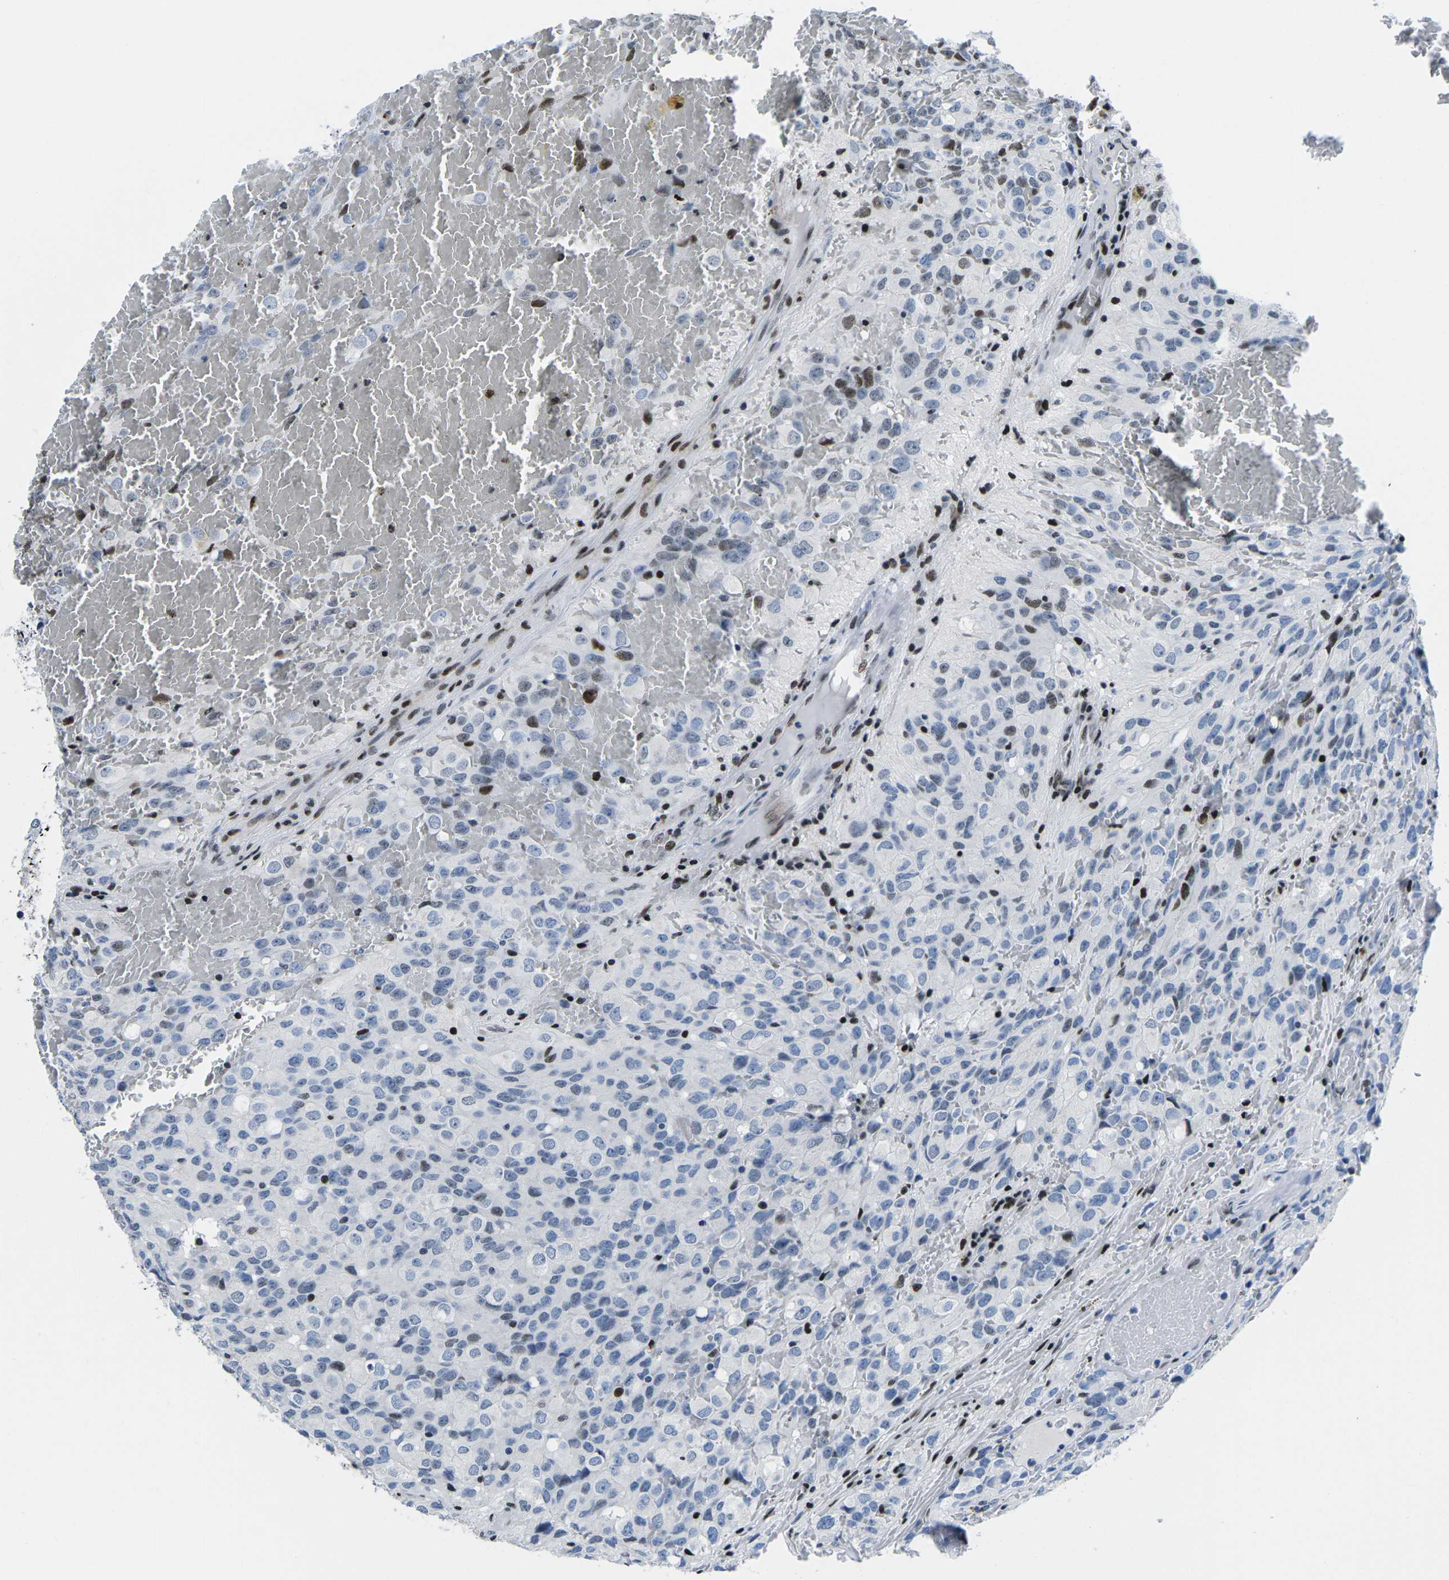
{"staining": {"intensity": "moderate", "quantity": "<25%", "location": "nuclear"}, "tissue": "glioma", "cell_type": "Tumor cells", "image_type": "cancer", "snomed": [{"axis": "morphology", "description": "Glioma, malignant, High grade"}, {"axis": "topography", "description": "Brain"}], "caption": "Brown immunohistochemical staining in human high-grade glioma (malignant) displays moderate nuclear expression in approximately <25% of tumor cells. (IHC, brightfield microscopy, high magnification).", "gene": "ATF1", "patient": {"sex": "male", "age": 32}}